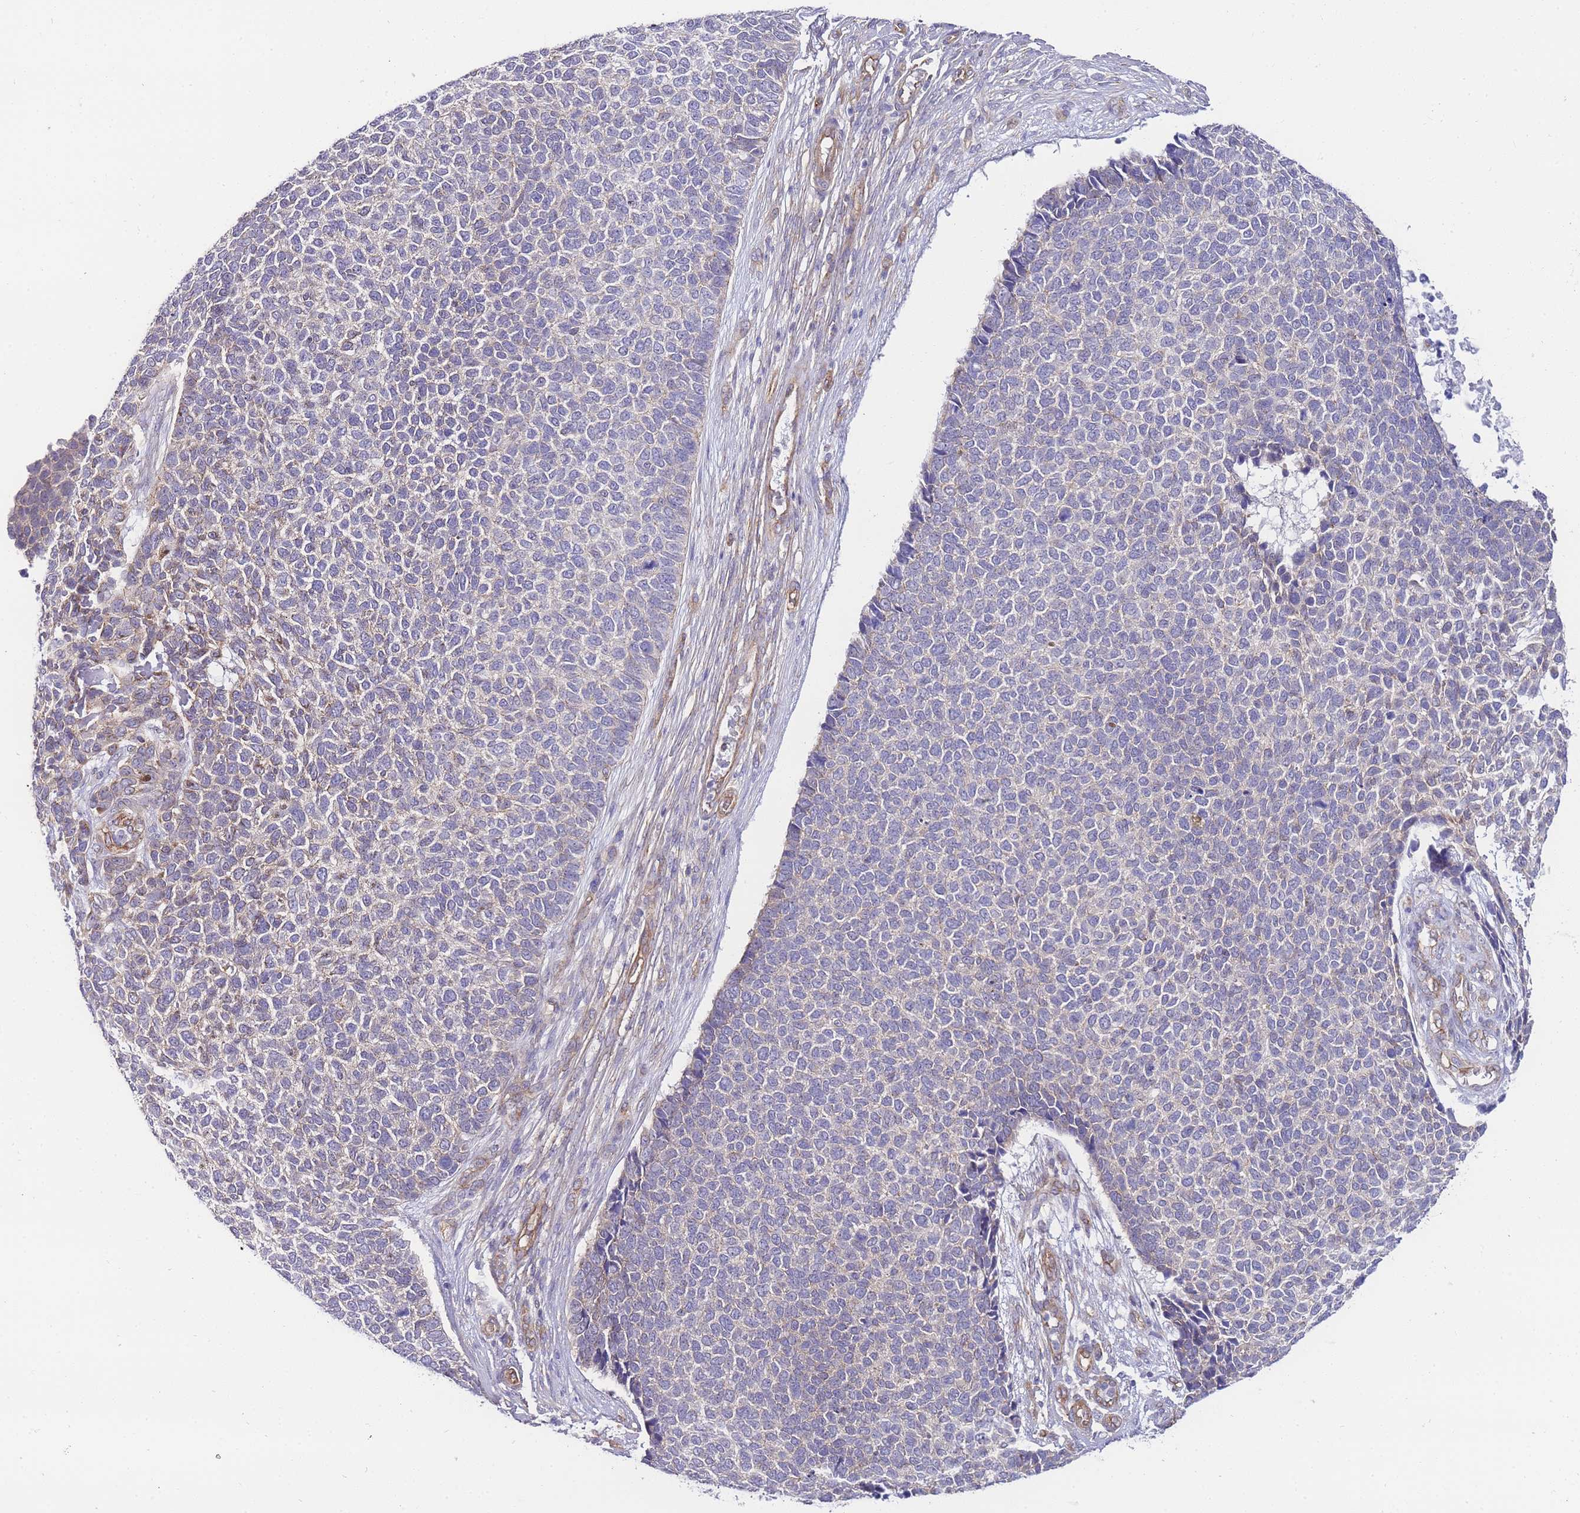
{"staining": {"intensity": "weak", "quantity": "25%-75%", "location": "cytoplasmic/membranous"}, "tissue": "skin cancer", "cell_type": "Tumor cells", "image_type": "cancer", "snomed": [{"axis": "morphology", "description": "Basal cell carcinoma"}, {"axis": "topography", "description": "Skin"}], "caption": "This micrograph shows IHC staining of human skin cancer, with low weak cytoplasmic/membranous staining in approximately 25%-75% of tumor cells.", "gene": "PDCD7", "patient": {"sex": "female", "age": 84}}